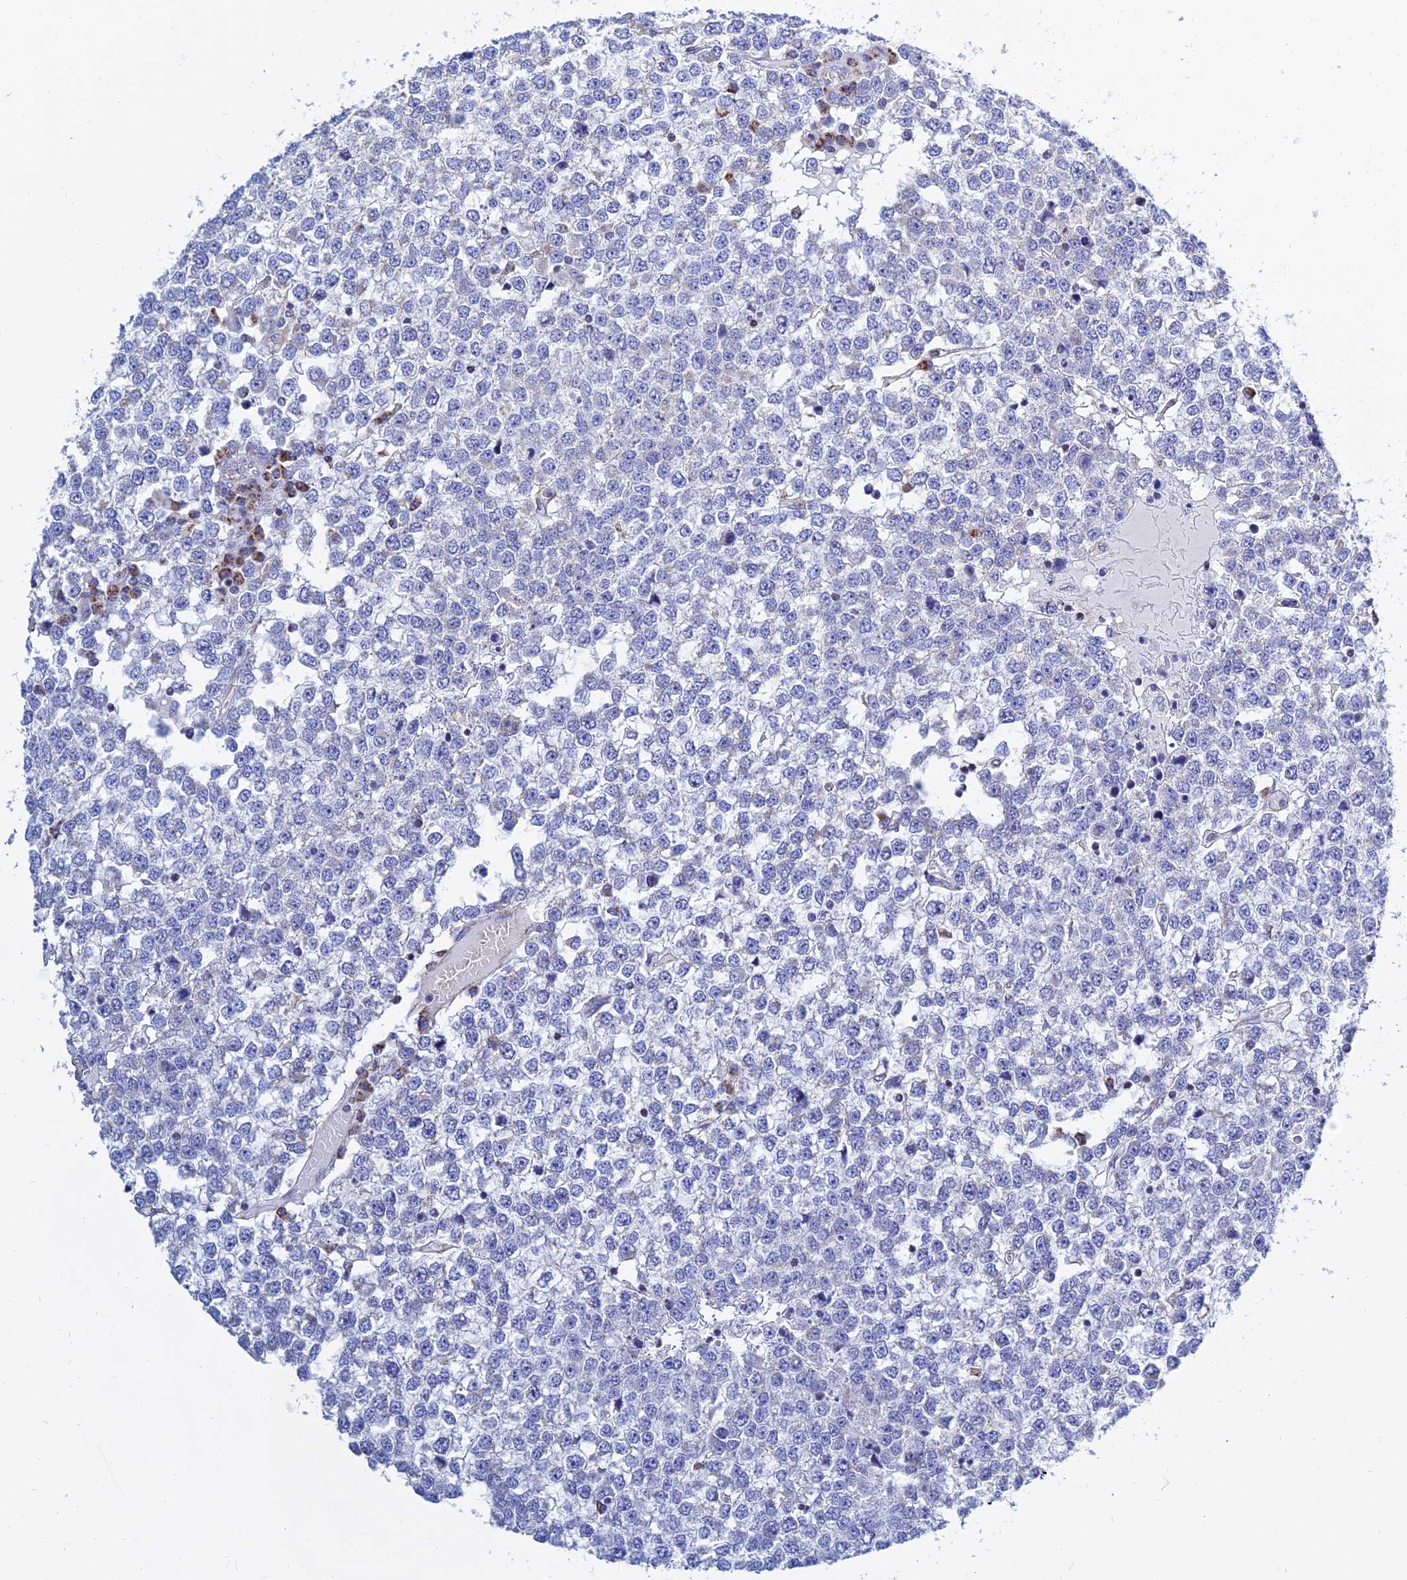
{"staining": {"intensity": "negative", "quantity": "none", "location": "none"}, "tissue": "testis cancer", "cell_type": "Tumor cells", "image_type": "cancer", "snomed": [{"axis": "morphology", "description": "Seminoma, NOS"}, {"axis": "topography", "description": "Testis"}], "caption": "Seminoma (testis) was stained to show a protein in brown. There is no significant expression in tumor cells.", "gene": "MGST1", "patient": {"sex": "male", "age": 65}}